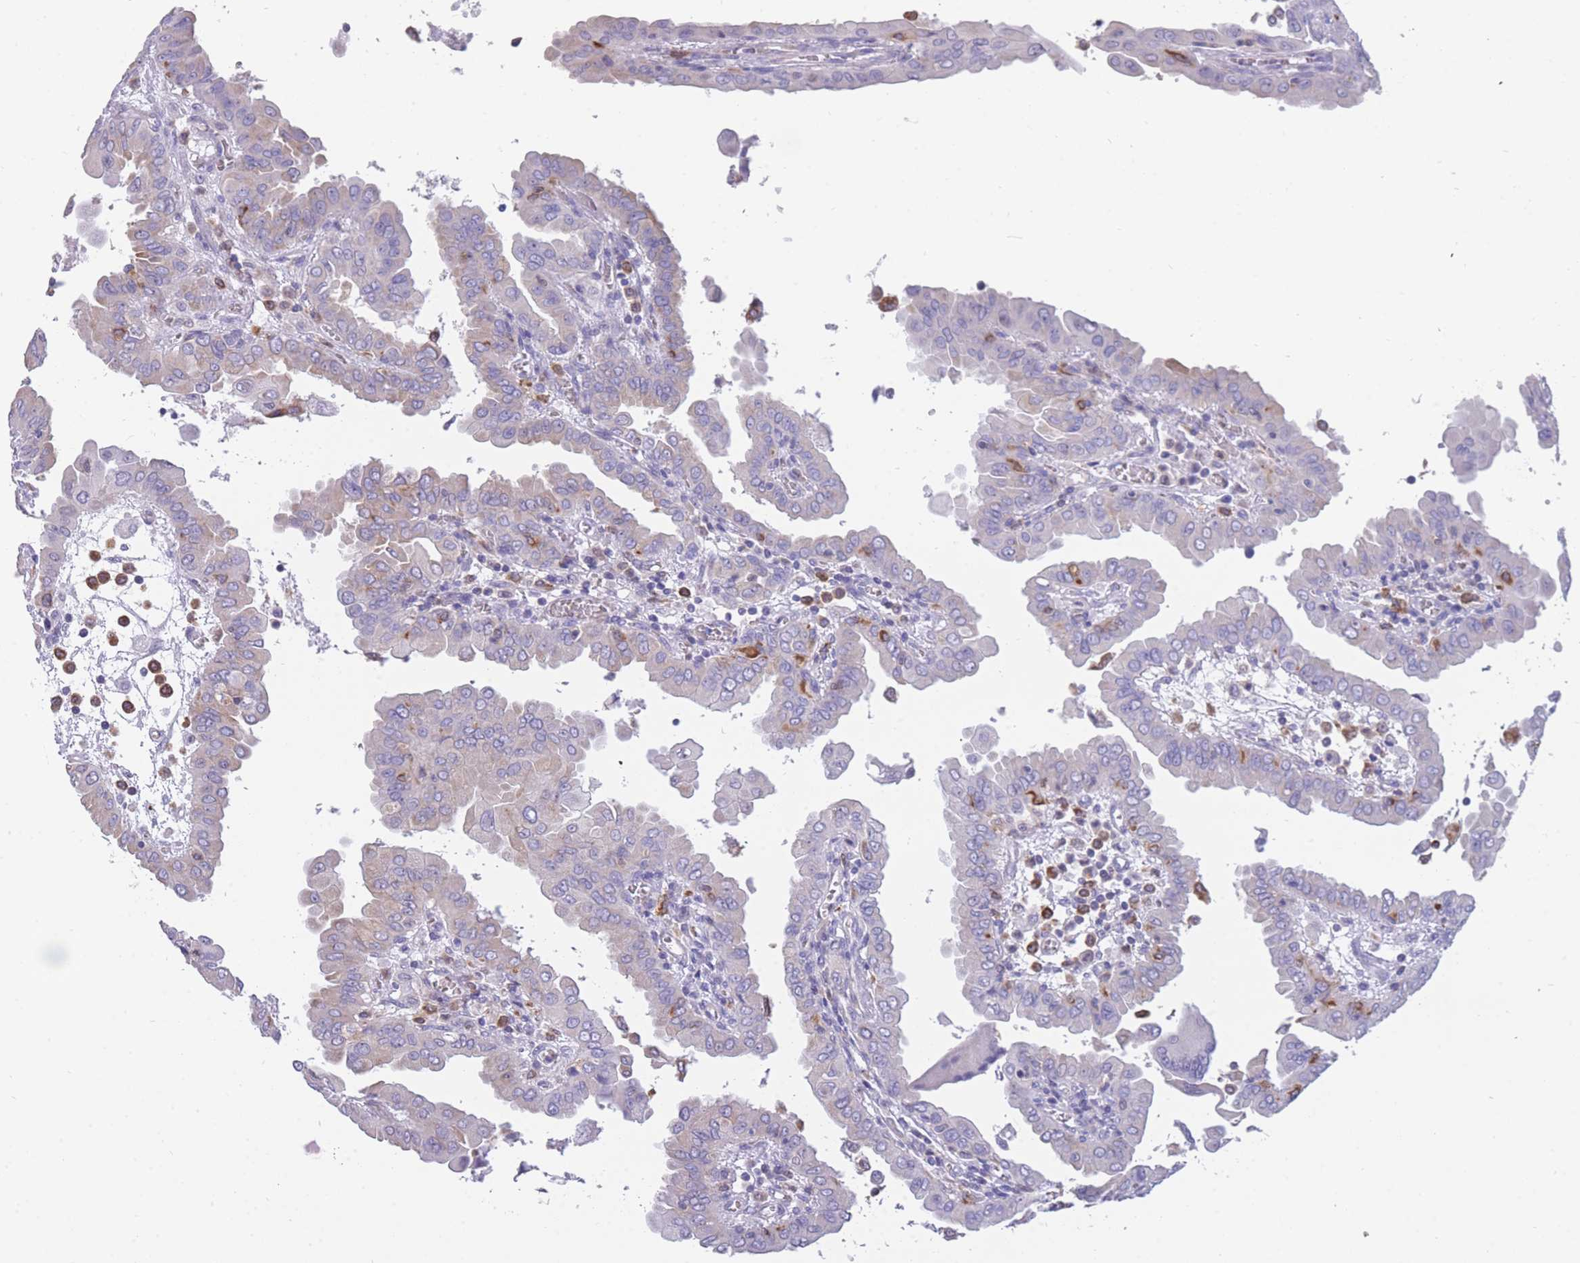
{"staining": {"intensity": "negative", "quantity": "none", "location": "none"}, "tissue": "thyroid cancer", "cell_type": "Tumor cells", "image_type": "cancer", "snomed": [{"axis": "morphology", "description": "Papillary adenocarcinoma, NOS"}, {"axis": "topography", "description": "Thyroid gland"}], "caption": "Immunohistochemistry of papillary adenocarcinoma (thyroid) demonstrates no expression in tumor cells.", "gene": "ZNF662", "patient": {"sex": "male", "age": 33}}